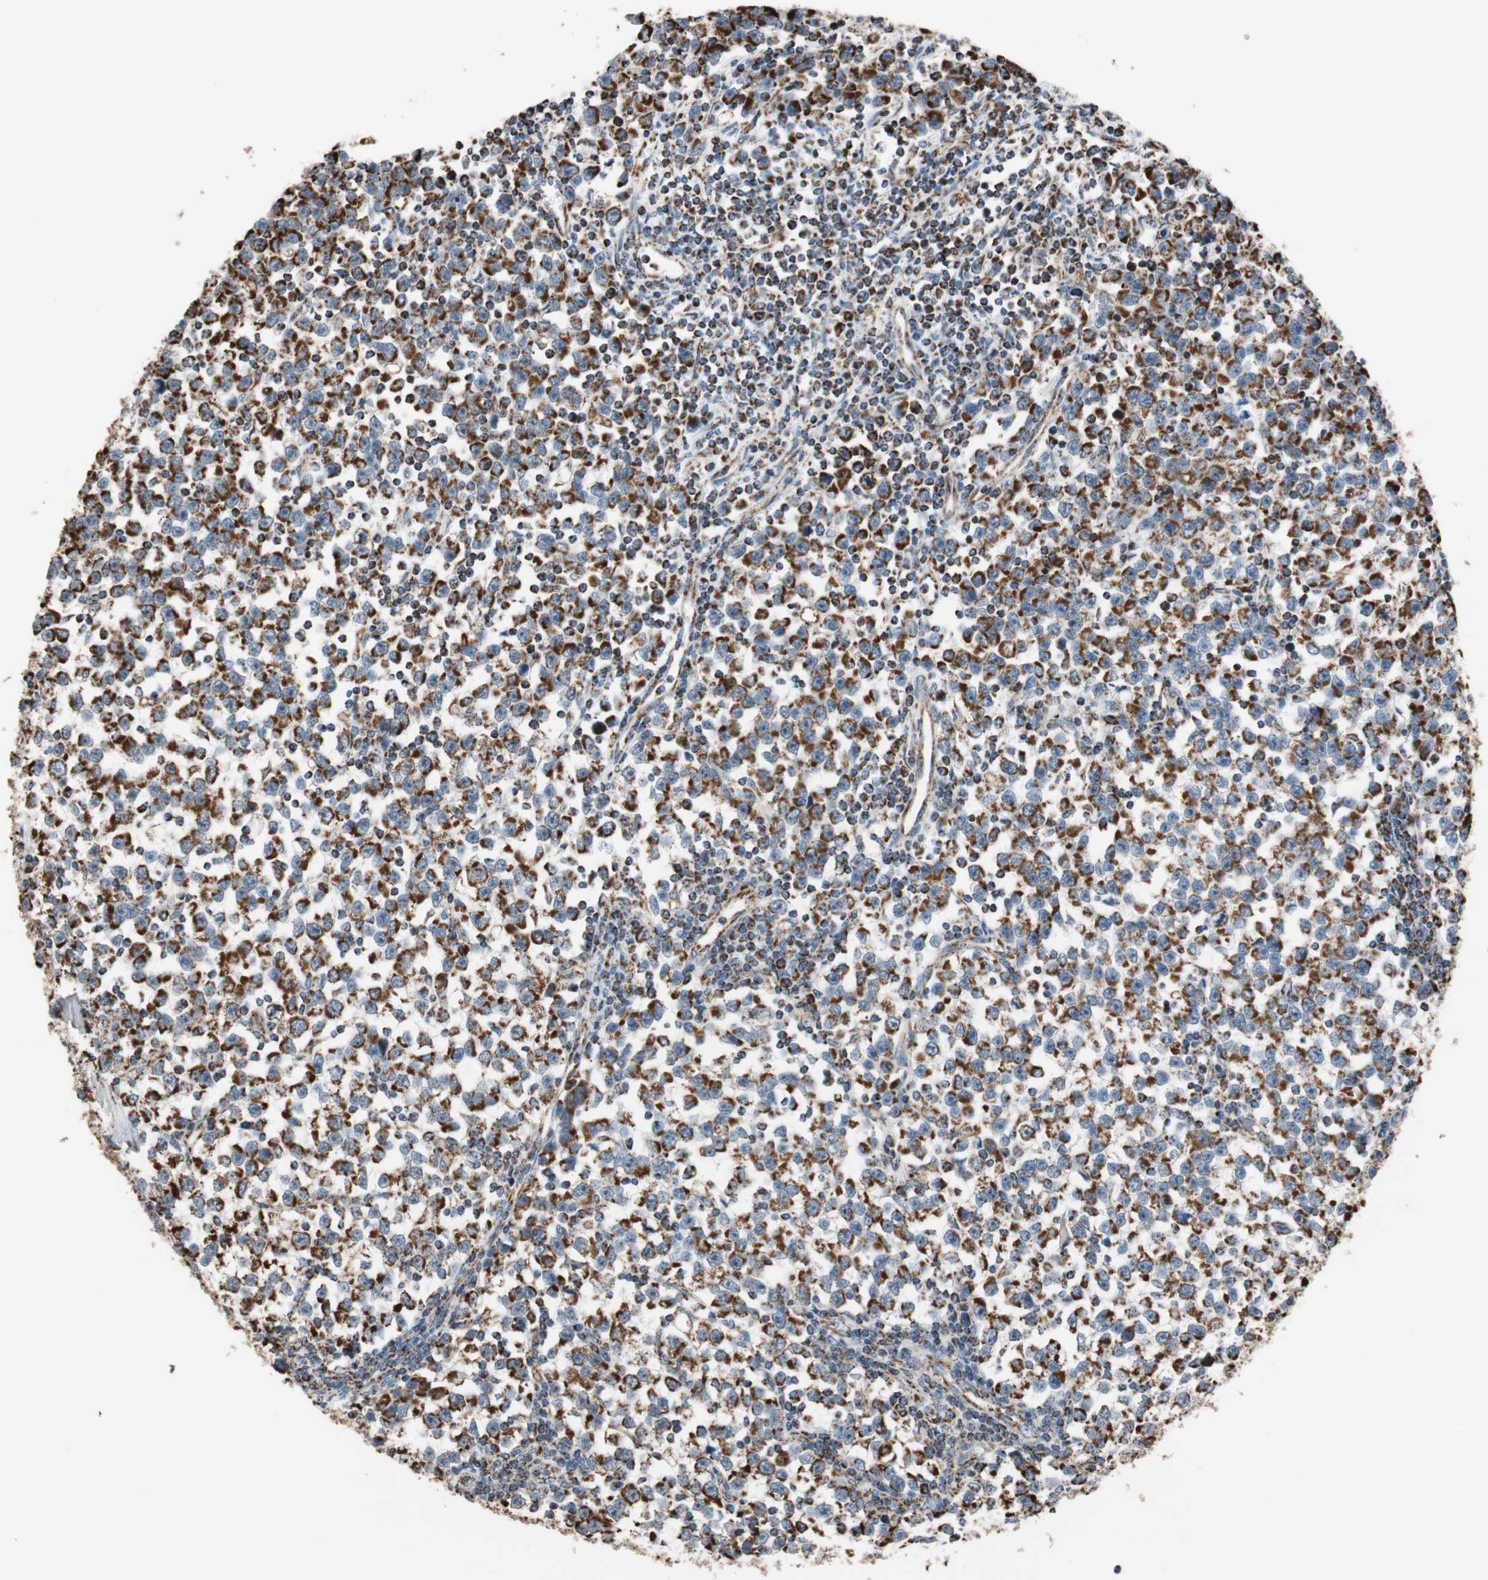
{"staining": {"intensity": "strong", "quantity": ">75%", "location": "cytoplasmic/membranous"}, "tissue": "testis cancer", "cell_type": "Tumor cells", "image_type": "cancer", "snomed": [{"axis": "morphology", "description": "Seminoma, NOS"}, {"axis": "topography", "description": "Testis"}], "caption": "A high-resolution micrograph shows immunohistochemistry (IHC) staining of testis seminoma, which displays strong cytoplasmic/membranous expression in about >75% of tumor cells.", "gene": "PCSK4", "patient": {"sex": "male", "age": 43}}